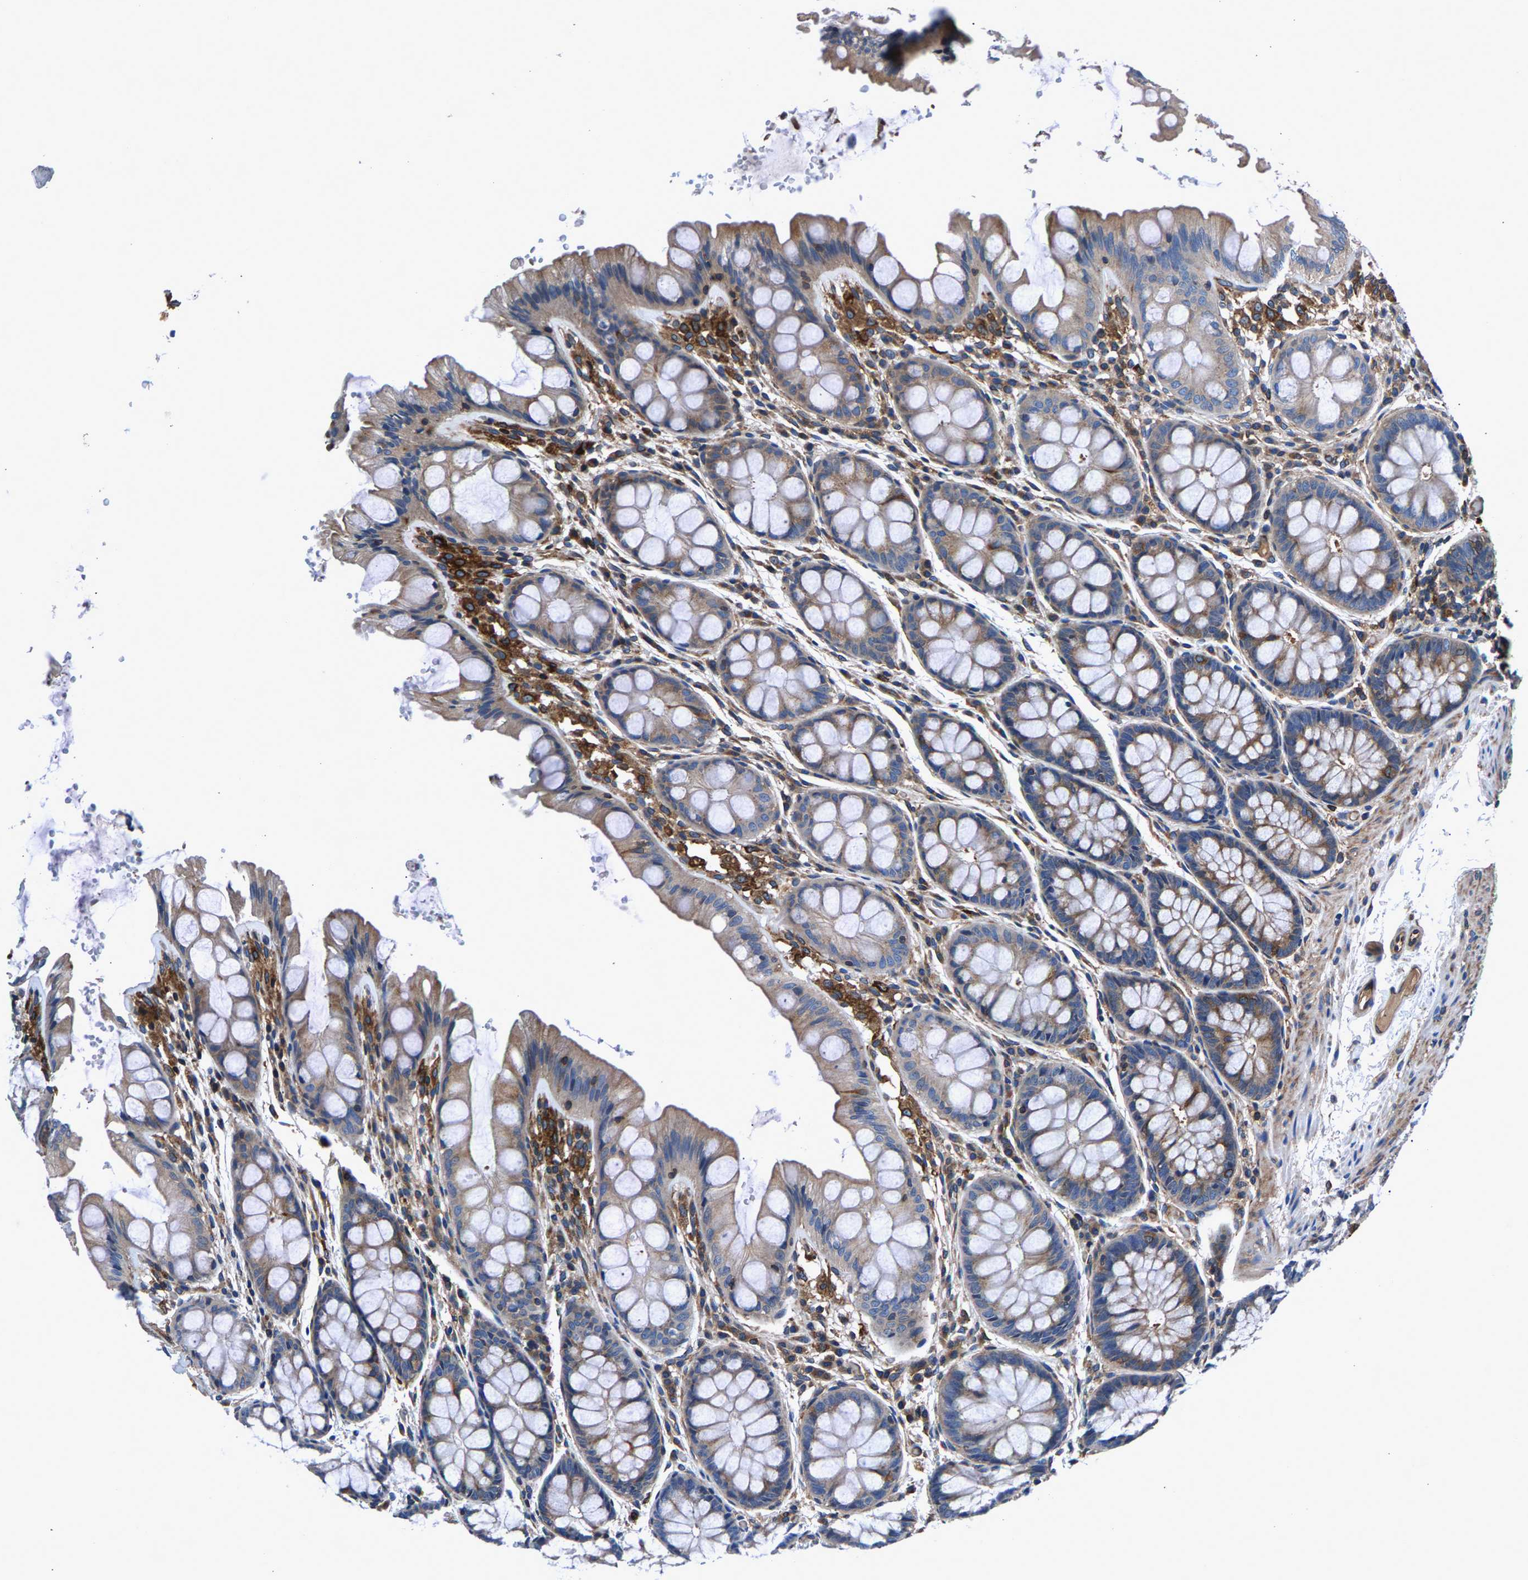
{"staining": {"intensity": "moderate", "quantity": ">75%", "location": "cytoplasmic/membranous"}, "tissue": "colon", "cell_type": "Endothelial cells", "image_type": "normal", "snomed": [{"axis": "morphology", "description": "Normal tissue, NOS"}, {"axis": "topography", "description": "Colon"}], "caption": "High-power microscopy captured an immunohistochemistry histopathology image of benign colon, revealing moderate cytoplasmic/membranous staining in approximately >75% of endothelial cells. The protein of interest is shown in brown color, while the nuclei are stained blue.", "gene": "LPCAT1", "patient": {"sex": "male", "age": 47}}